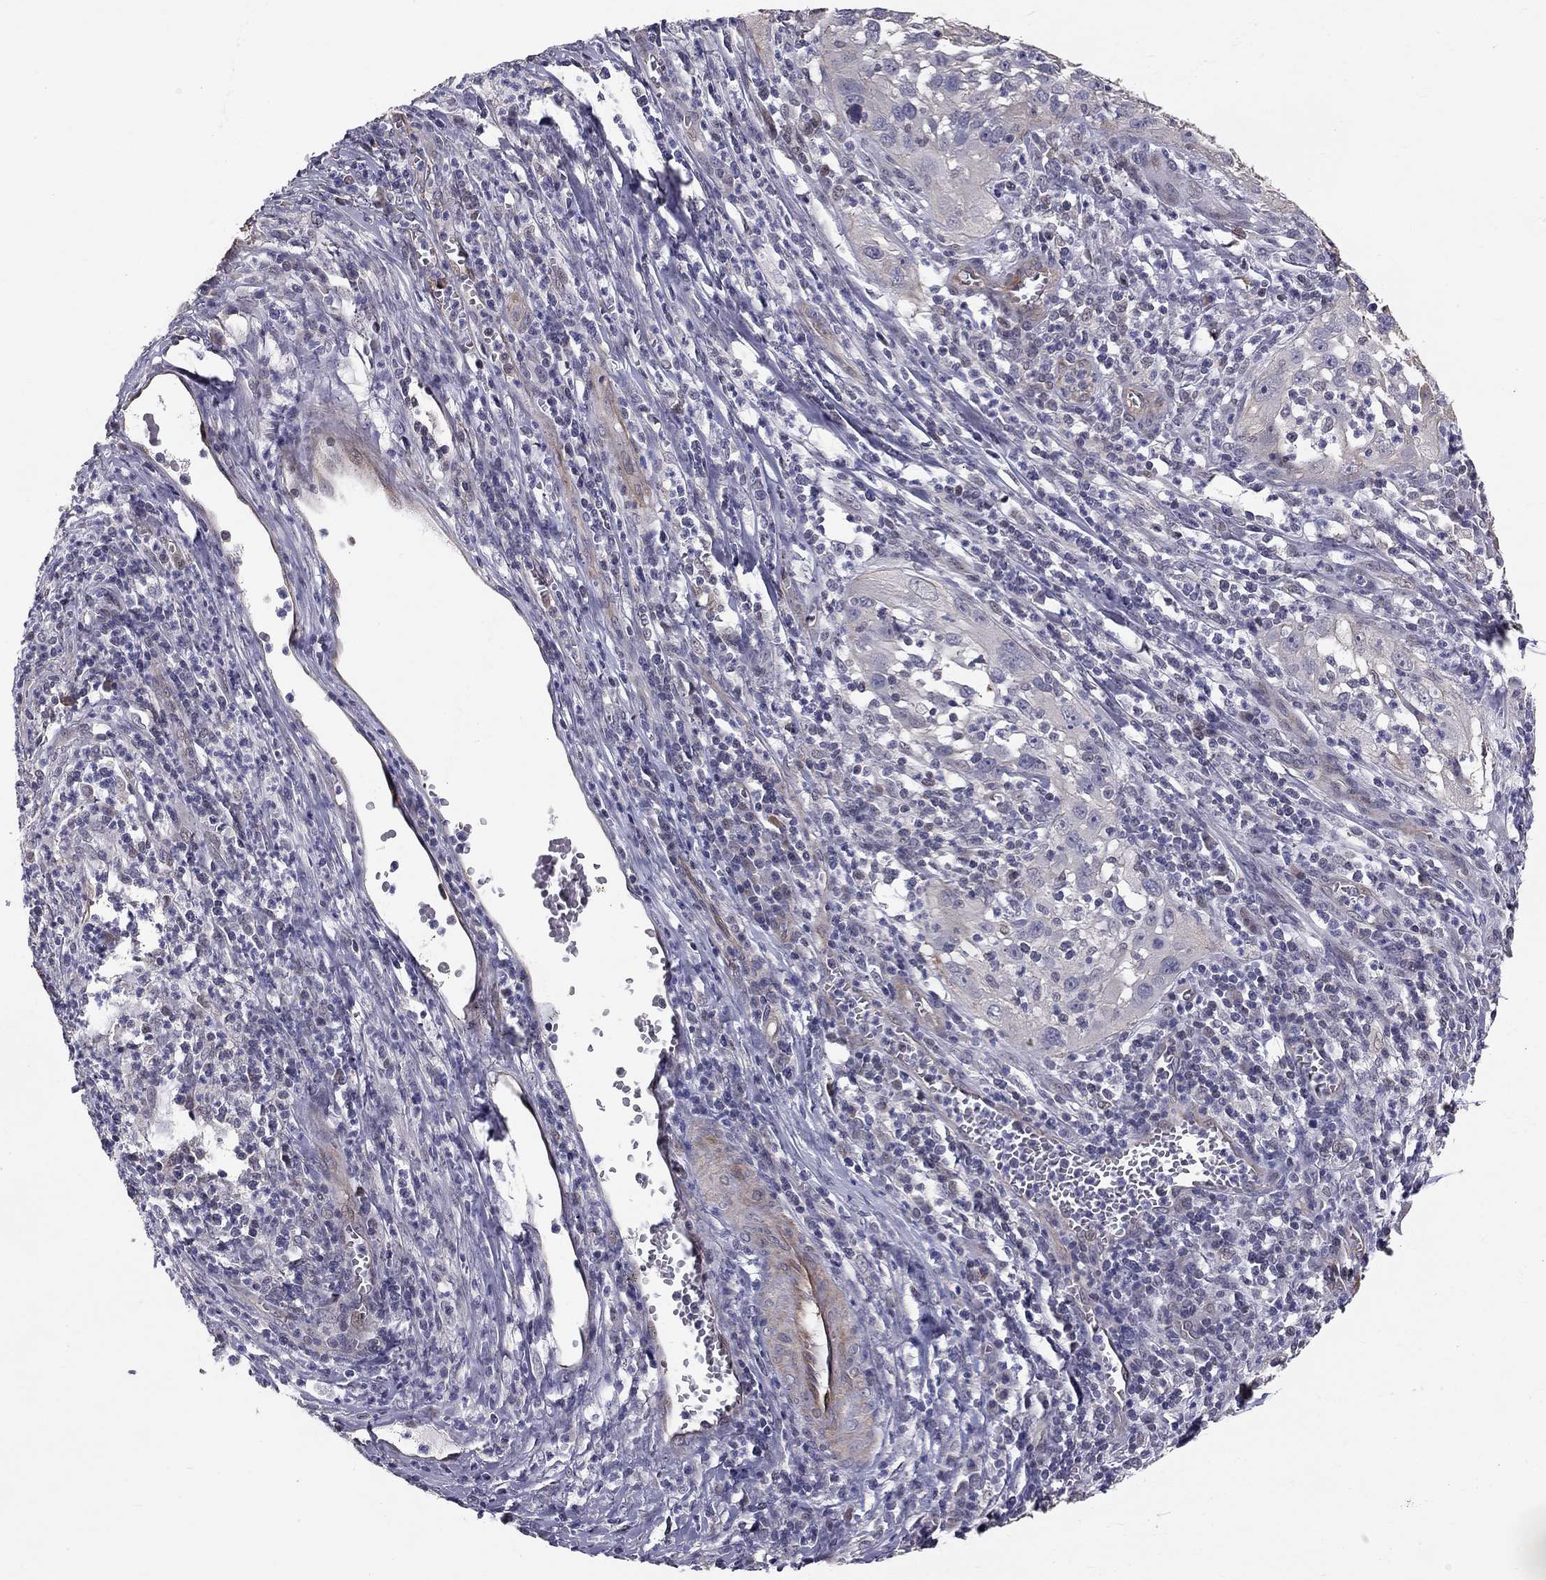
{"staining": {"intensity": "negative", "quantity": "none", "location": "none"}, "tissue": "cervical cancer", "cell_type": "Tumor cells", "image_type": "cancer", "snomed": [{"axis": "morphology", "description": "Squamous cell carcinoma, NOS"}, {"axis": "topography", "description": "Cervix"}], "caption": "There is no significant positivity in tumor cells of cervical cancer.", "gene": "GJB4", "patient": {"sex": "female", "age": 32}}